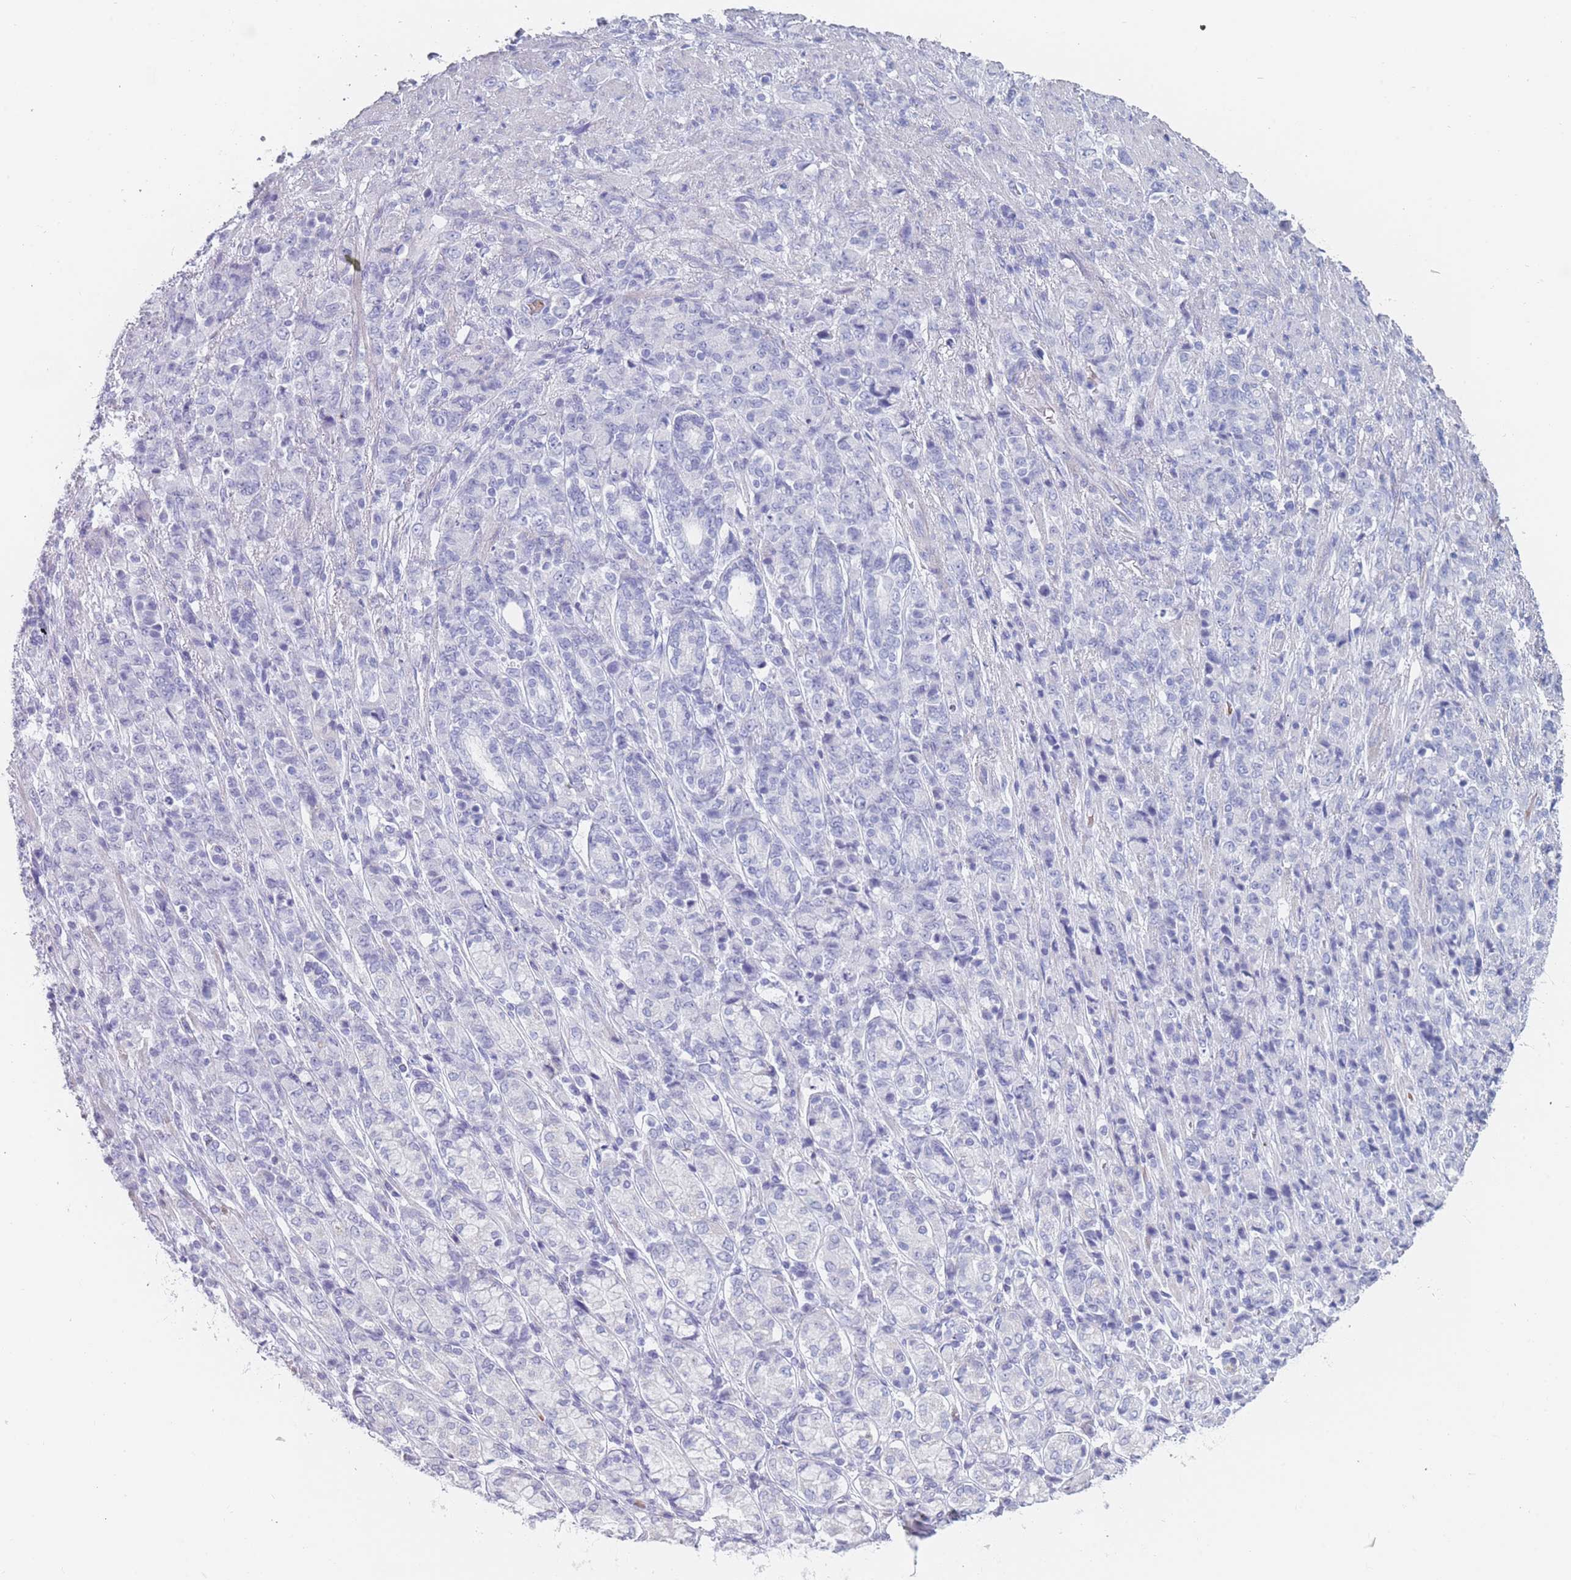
{"staining": {"intensity": "negative", "quantity": "none", "location": "none"}, "tissue": "stomach cancer", "cell_type": "Tumor cells", "image_type": "cancer", "snomed": [{"axis": "morphology", "description": "Adenocarcinoma, NOS"}, {"axis": "topography", "description": "Stomach"}], "caption": "Tumor cells are negative for brown protein staining in adenocarcinoma (stomach).", "gene": "OR5D16", "patient": {"sex": "female", "age": 79}}